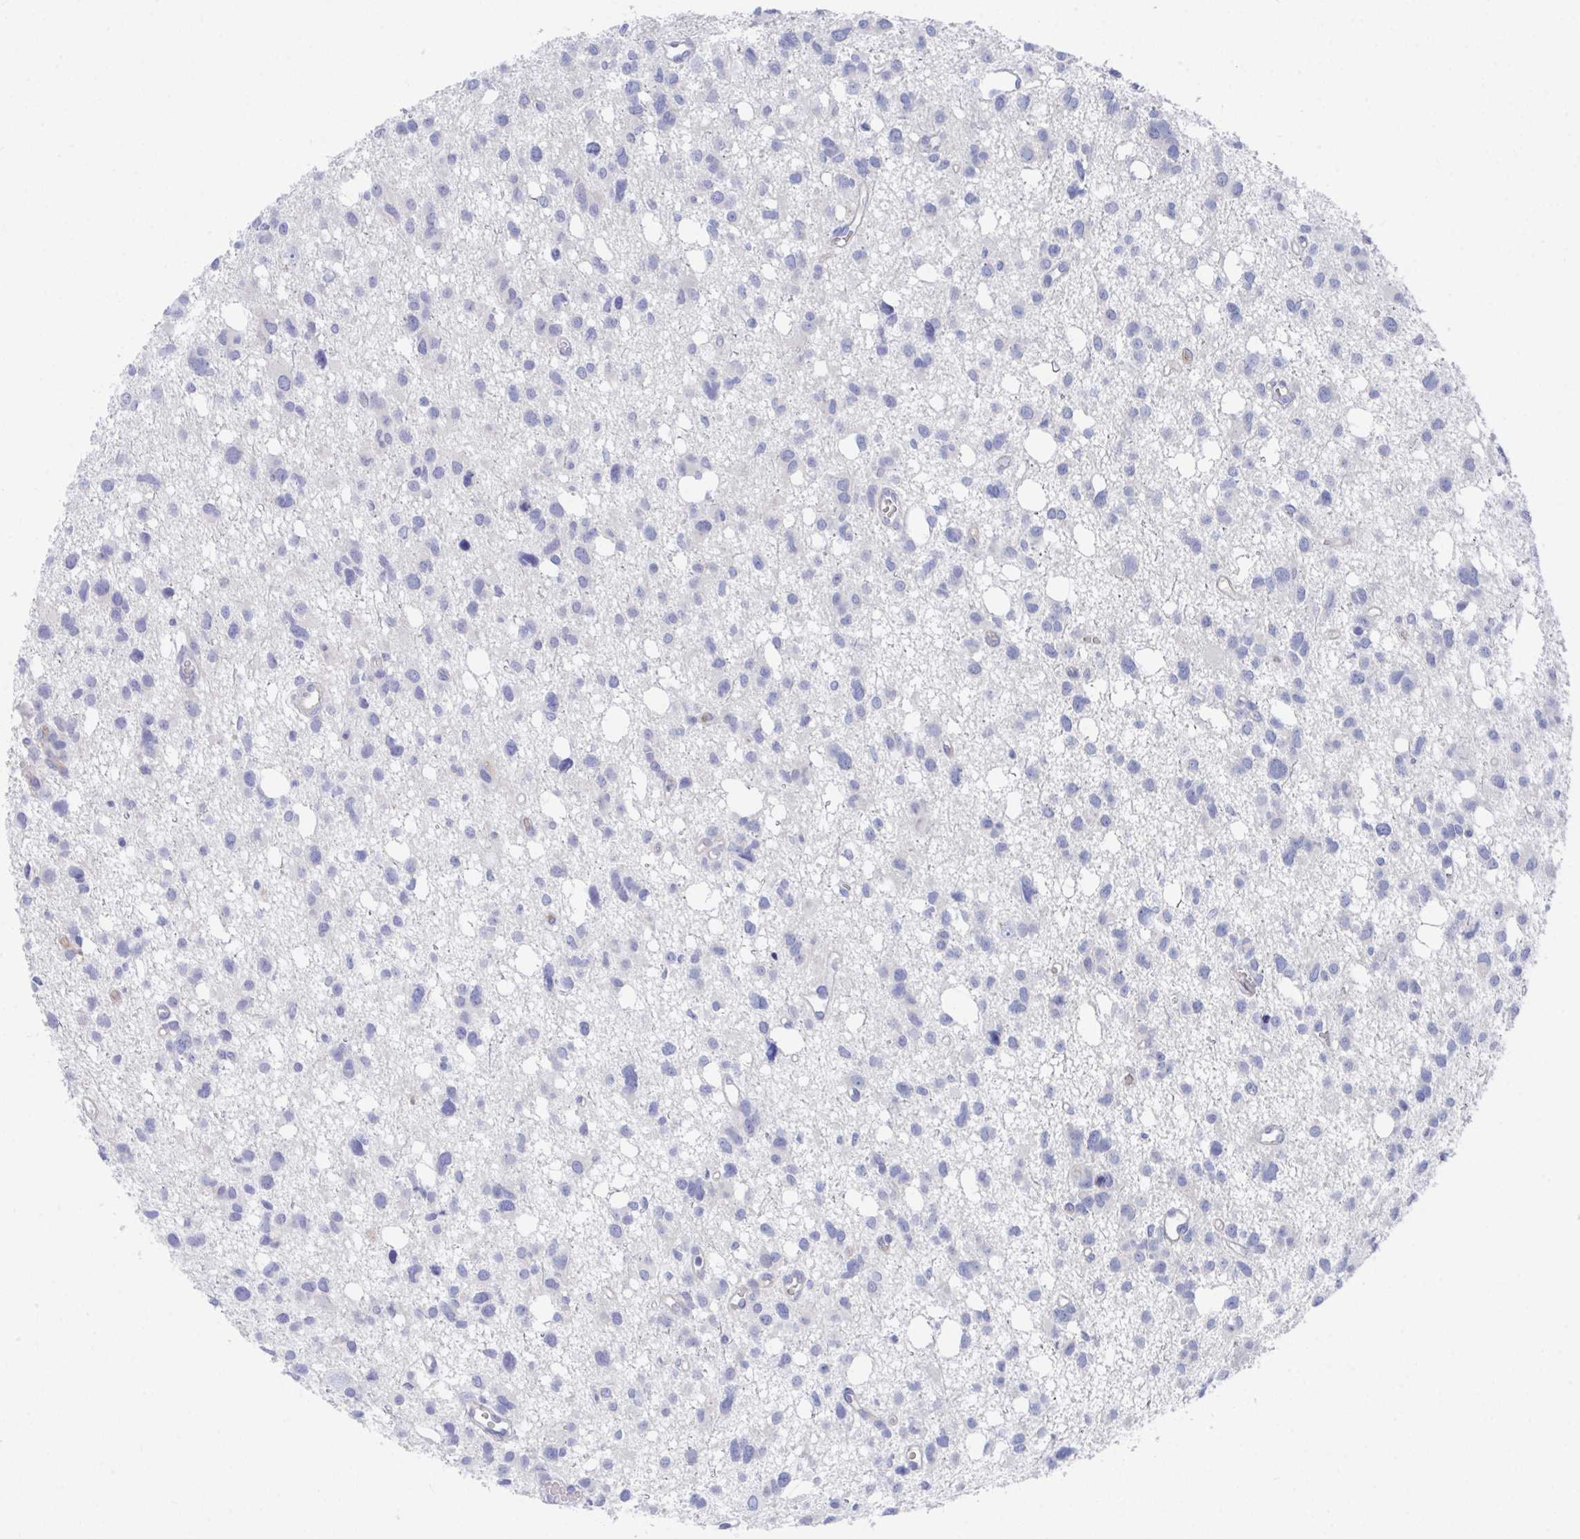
{"staining": {"intensity": "negative", "quantity": "none", "location": "none"}, "tissue": "glioma", "cell_type": "Tumor cells", "image_type": "cancer", "snomed": [{"axis": "morphology", "description": "Glioma, malignant, High grade"}, {"axis": "topography", "description": "Brain"}], "caption": "High magnification brightfield microscopy of glioma stained with DAB (brown) and counterstained with hematoxylin (blue): tumor cells show no significant staining.", "gene": "TNFAIP6", "patient": {"sex": "male", "age": 23}}